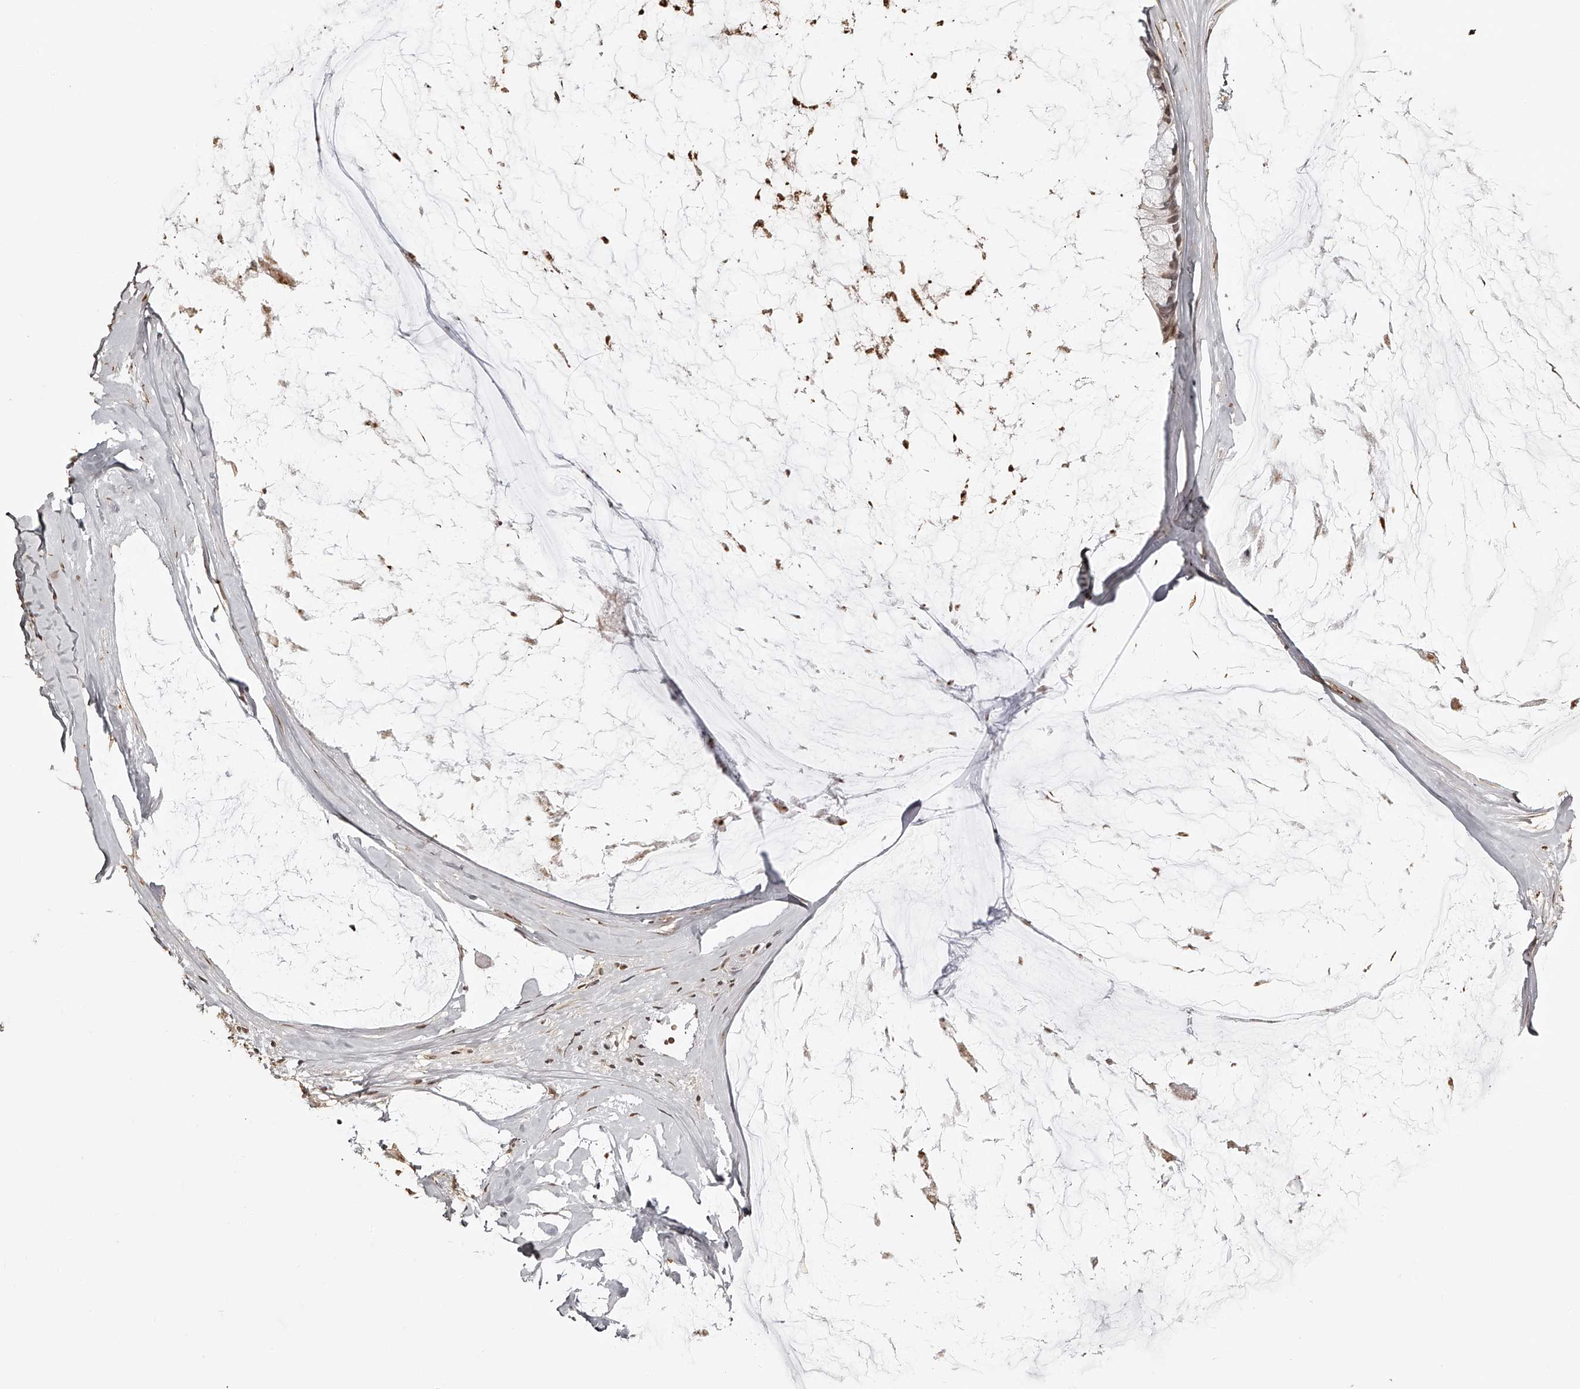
{"staining": {"intensity": "strong", "quantity": "25%-75%", "location": "nuclear"}, "tissue": "ovarian cancer", "cell_type": "Tumor cells", "image_type": "cancer", "snomed": [{"axis": "morphology", "description": "Cystadenocarcinoma, mucinous, NOS"}, {"axis": "topography", "description": "Ovary"}], "caption": "Tumor cells display strong nuclear positivity in approximately 25%-75% of cells in ovarian mucinous cystadenocarcinoma. (Stains: DAB in brown, nuclei in blue, Microscopy: brightfield microscopy at high magnification).", "gene": "ZNF503", "patient": {"sex": "female", "age": 39}}